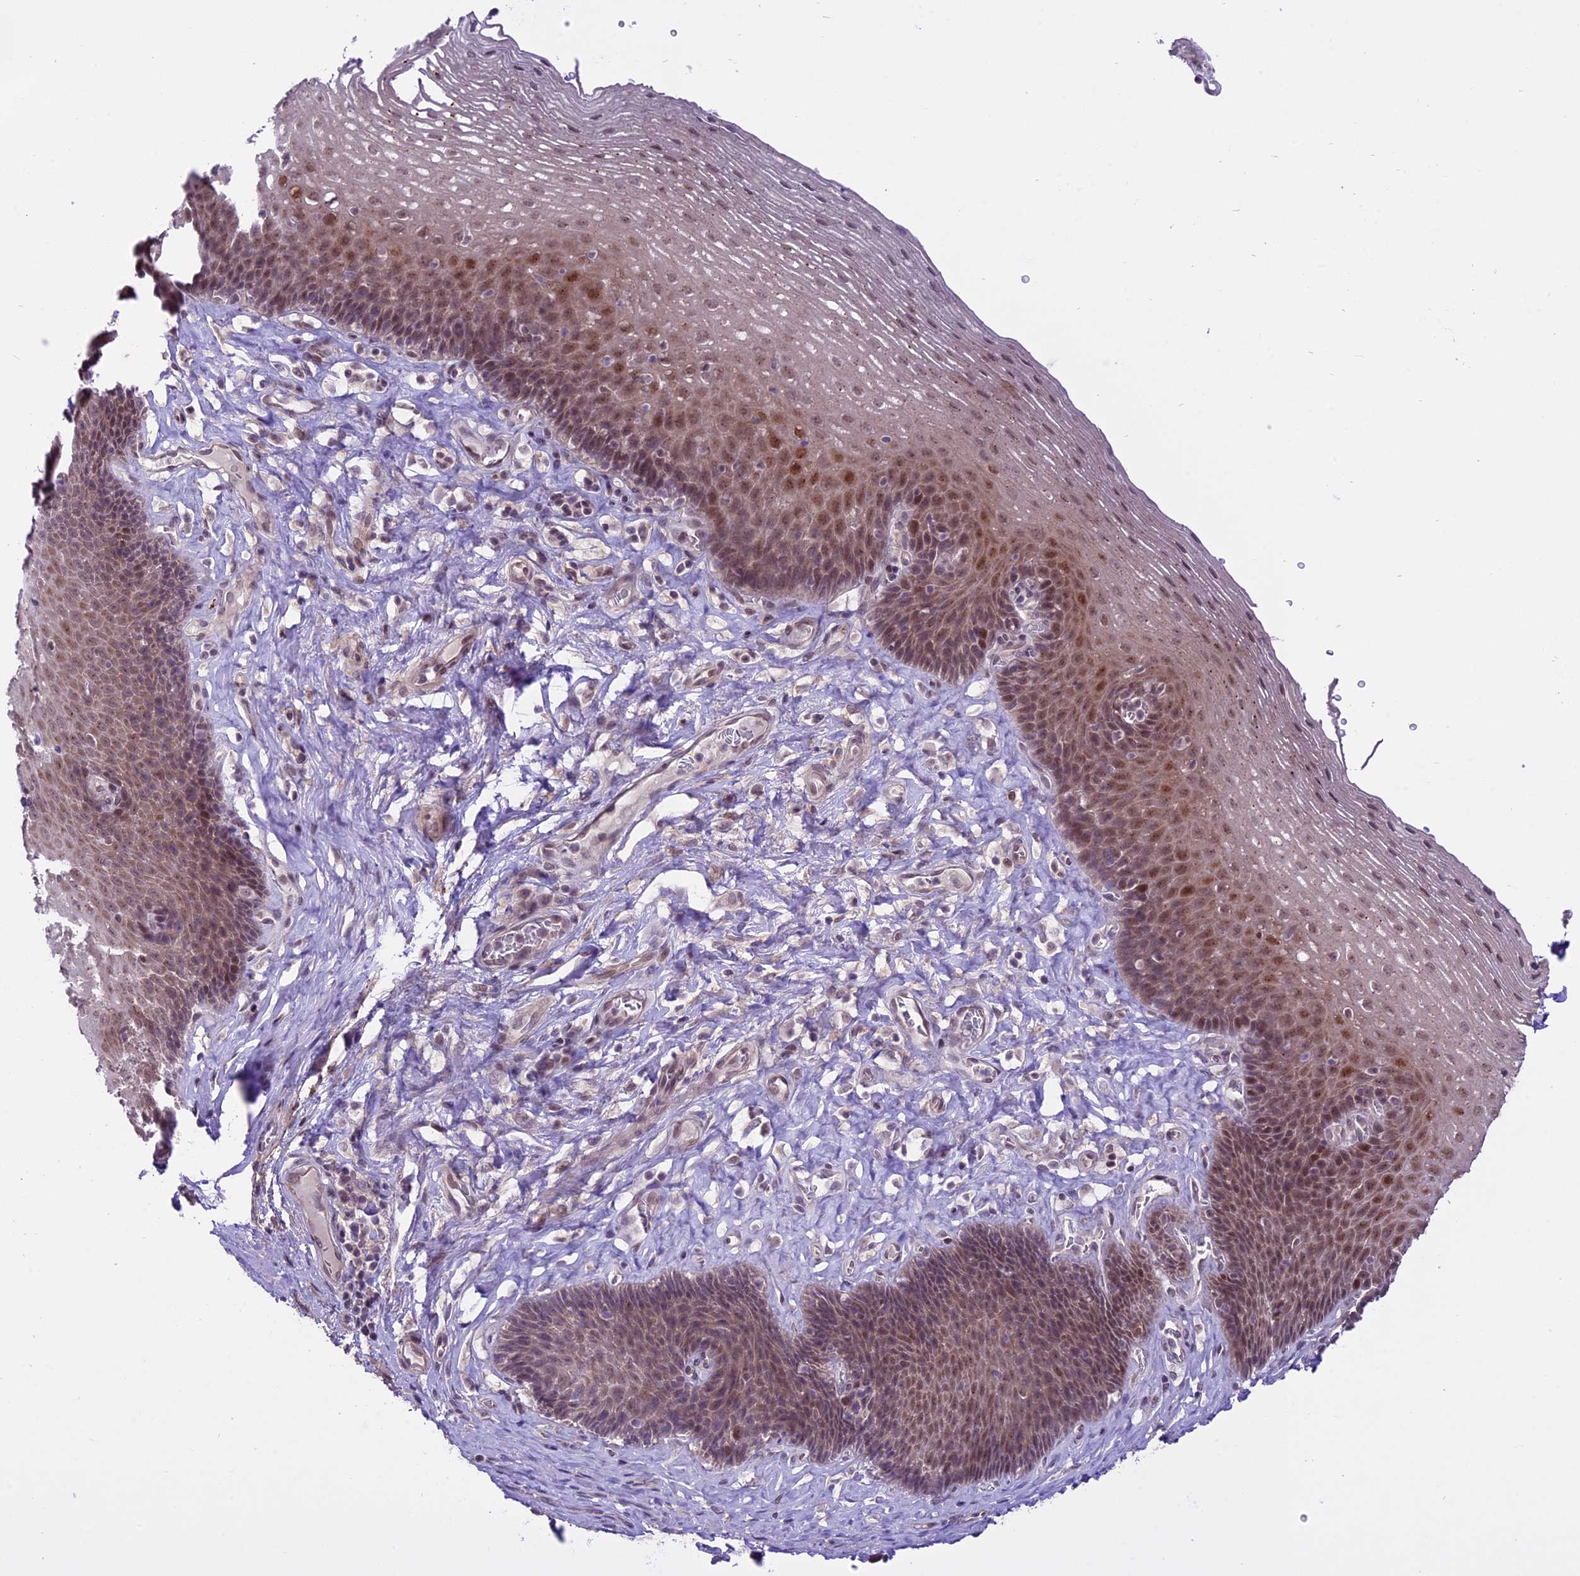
{"staining": {"intensity": "moderate", "quantity": "25%-75%", "location": "nuclear"}, "tissue": "esophagus", "cell_type": "Squamous epithelial cells", "image_type": "normal", "snomed": [{"axis": "morphology", "description": "Normal tissue, NOS"}, {"axis": "topography", "description": "Esophagus"}], "caption": "Unremarkable esophagus displays moderate nuclear expression in about 25%-75% of squamous epithelial cells, visualized by immunohistochemistry.", "gene": "SPRED1", "patient": {"sex": "female", "age": 66}}